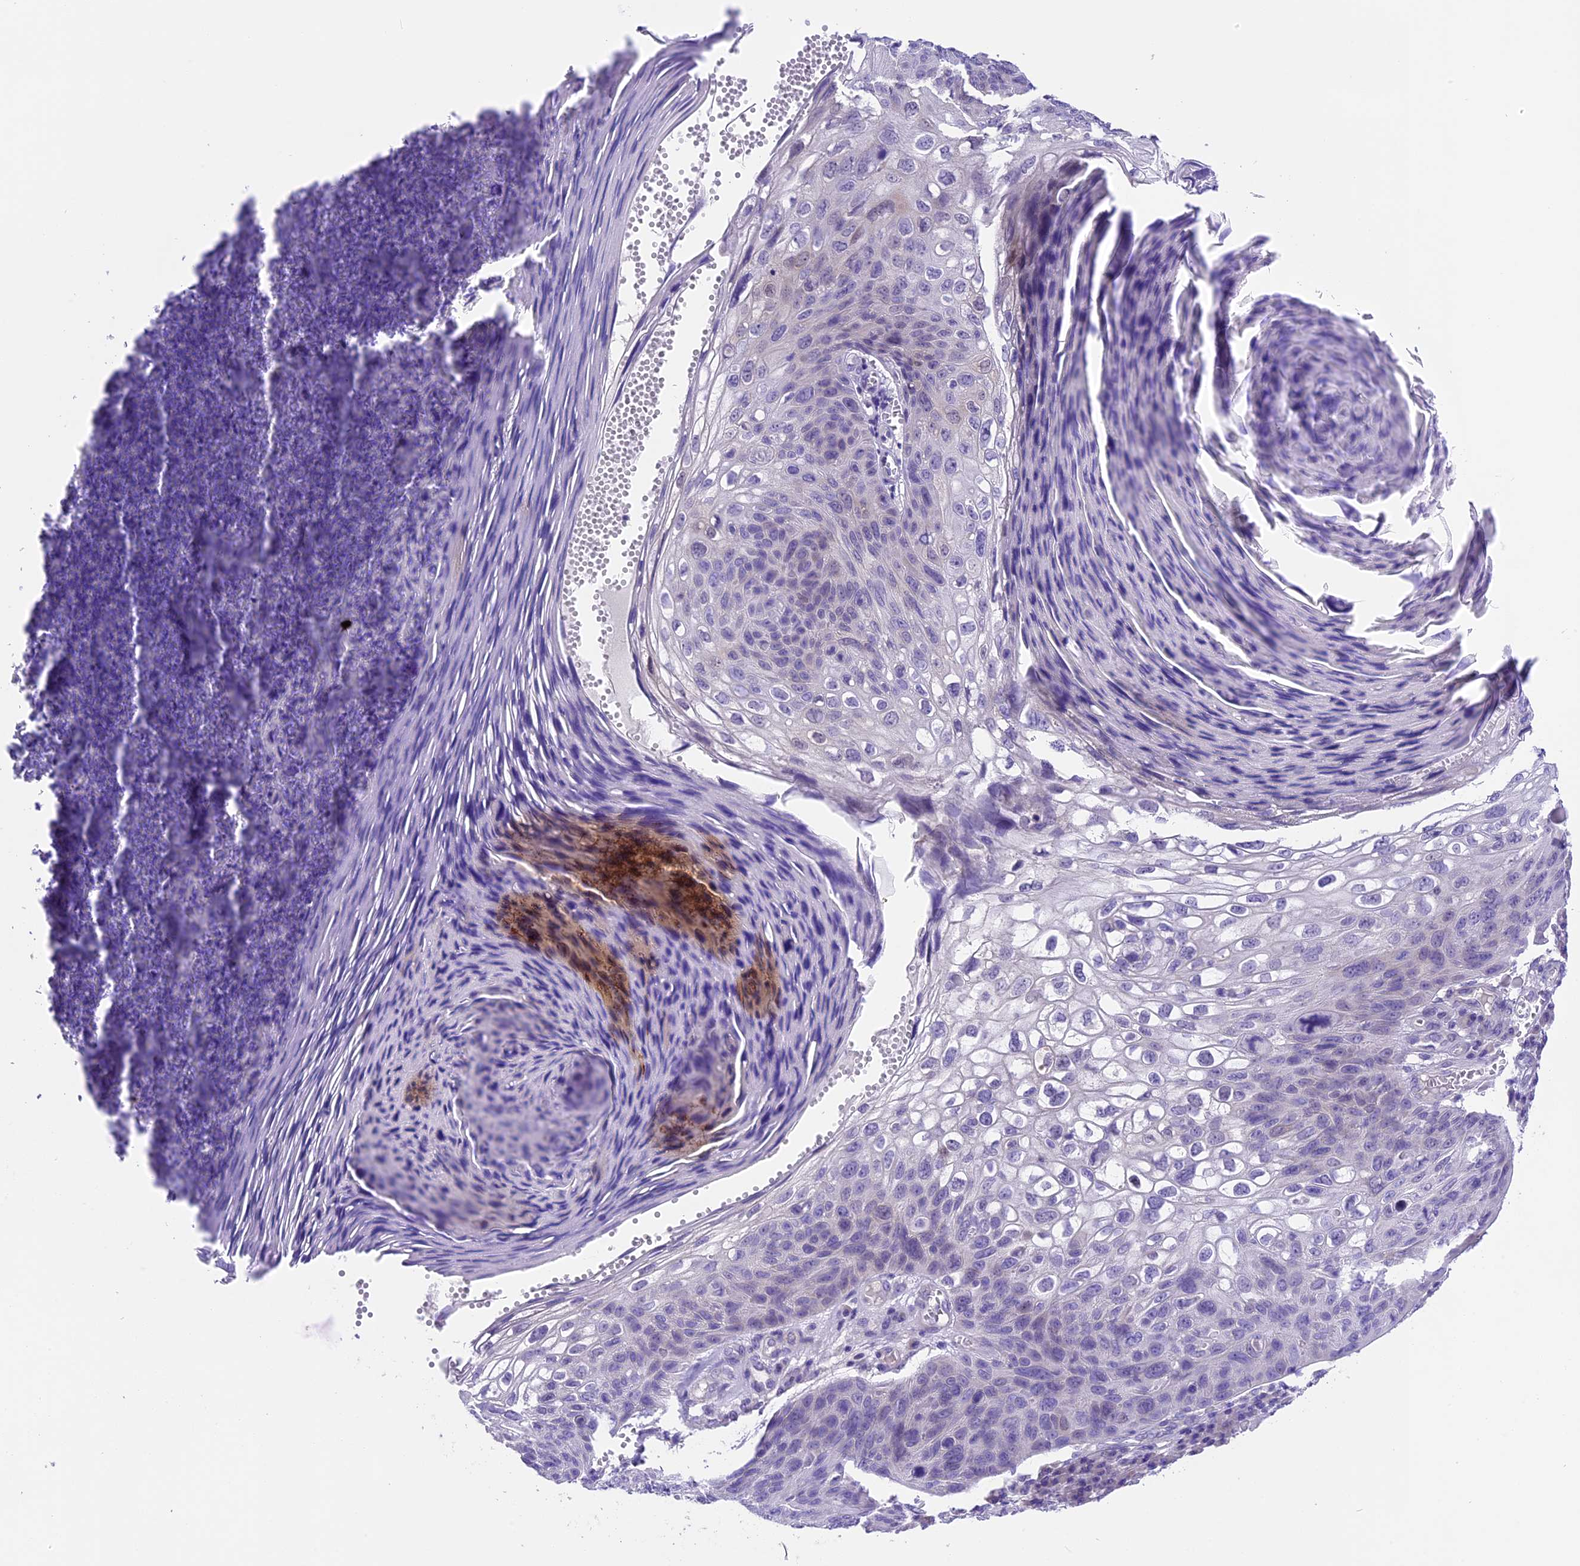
{"staining": {"intensity": "weak", "quantity": "<25%", "location": "nuclear"}, "tissue": "skin cancer", "cell_type": "Tumor cells", "image_type": "cancer", "snomed": [{"axis": "morphology", "description": "Squamous cell carcinoma, NOS"}, {"axis": "topography", "description": "Skin"}], "caption": "IHC image of skin squamous cell carcinoma stained for a protein (brown), which reveals no staining in tumor cells.", "gene": "PRR15", "patient": {"sex": "female", "age": 90}}